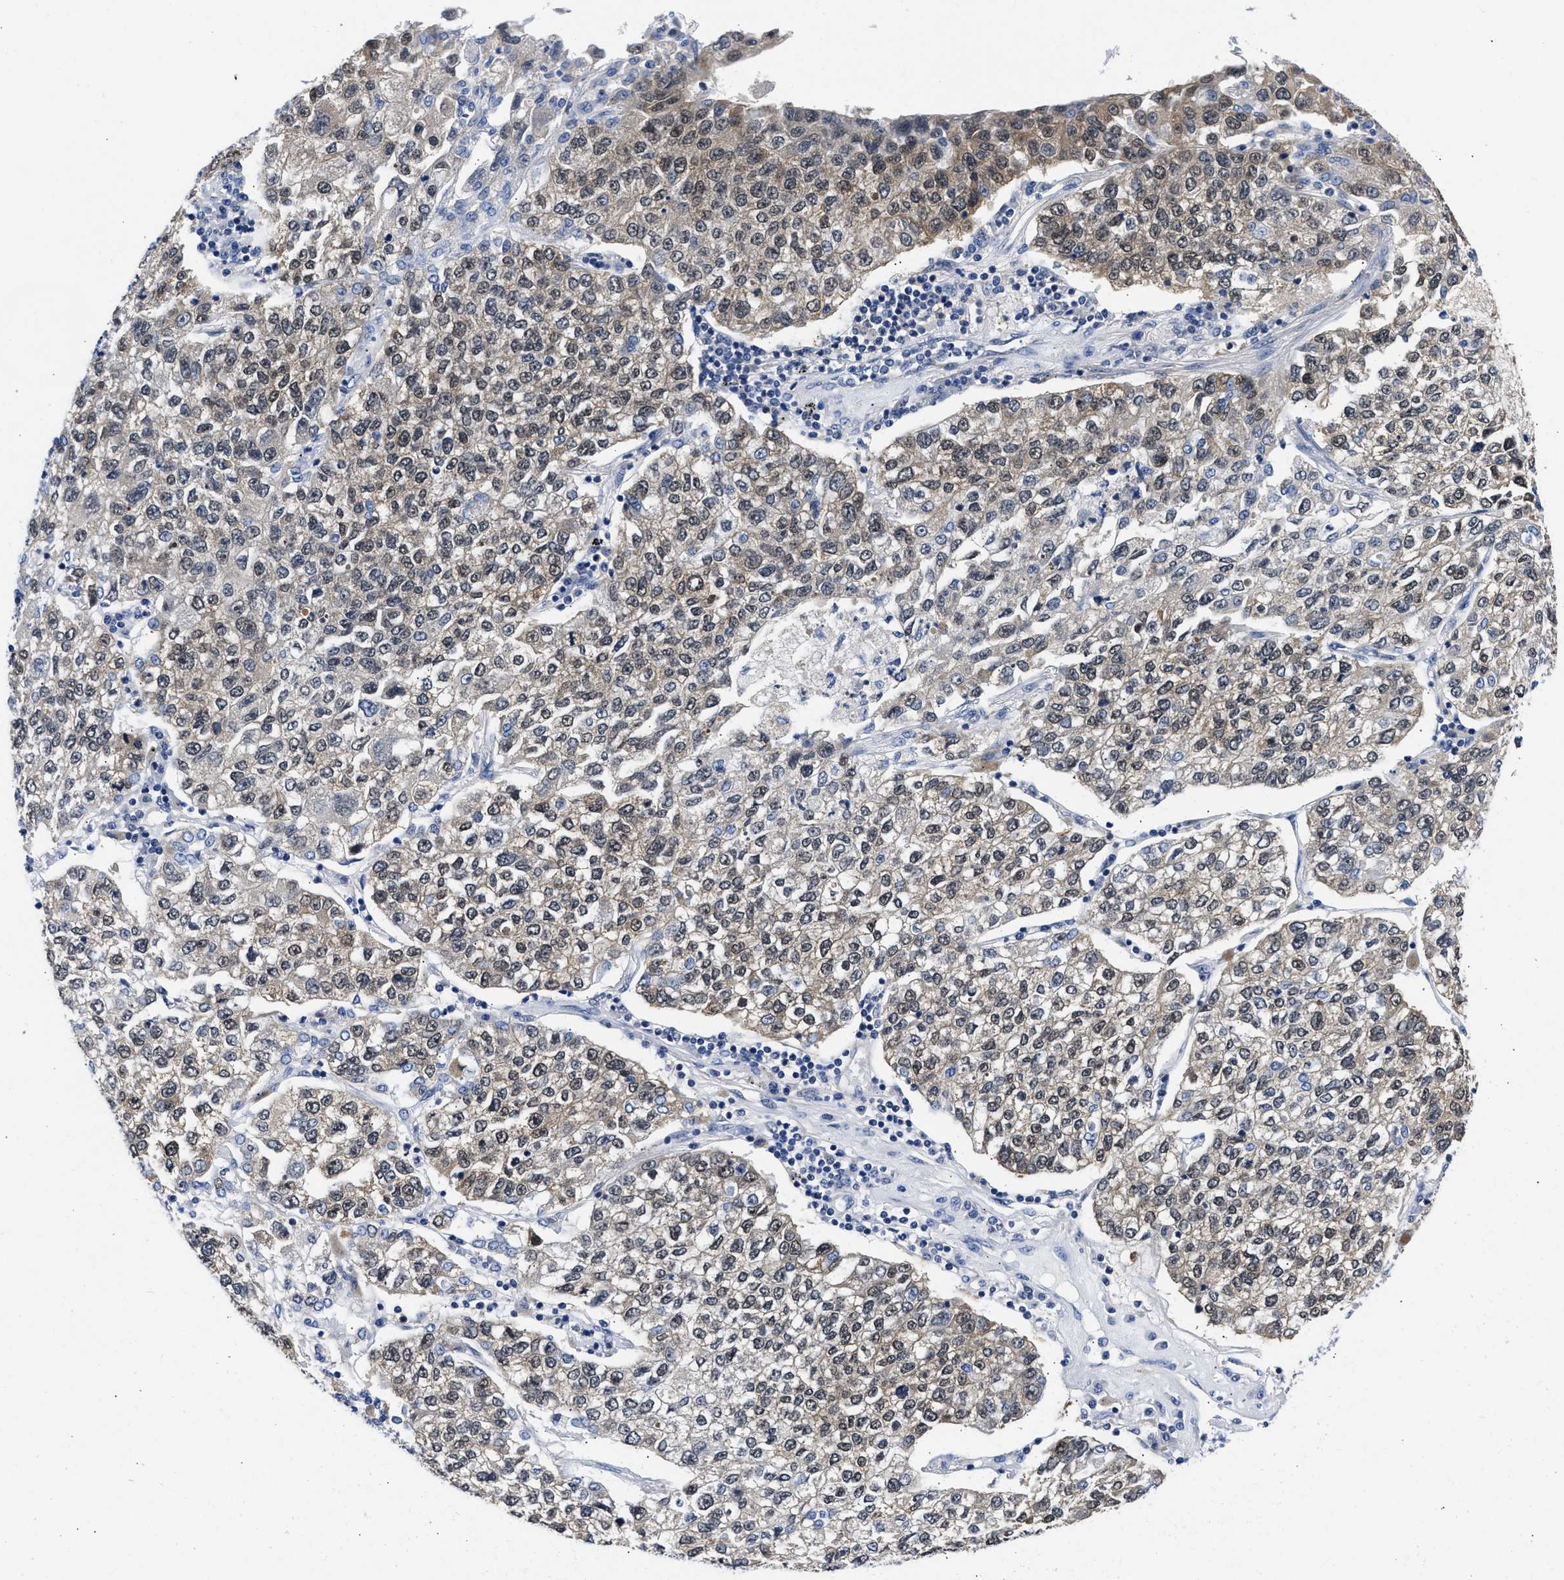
{"staining": {"intensity": "weak", "quantity": ">75%", "location": "cytoplasmic/membranous,nuclear"}, "tissue": "lung cancer", "cell_type": "Tumor cells", "image_type": "cancer", "snomed": [{"axis": "morphology", "description": "Adenocarcinoma, NOS"}, {"axis": "topography", "description": "Lung"}], "caption": "Tumor cells display low levels of weak cytoplasmic/membranous and nuclear expression in approximately >75% of cells in human lung adenocarcinoma. (DAB (3,3'-diaminobenzidine) IHC with brightfield microscopy, high magnification).", "gene": "XPO5", "patient": {"sex": "male", "age": 49}}